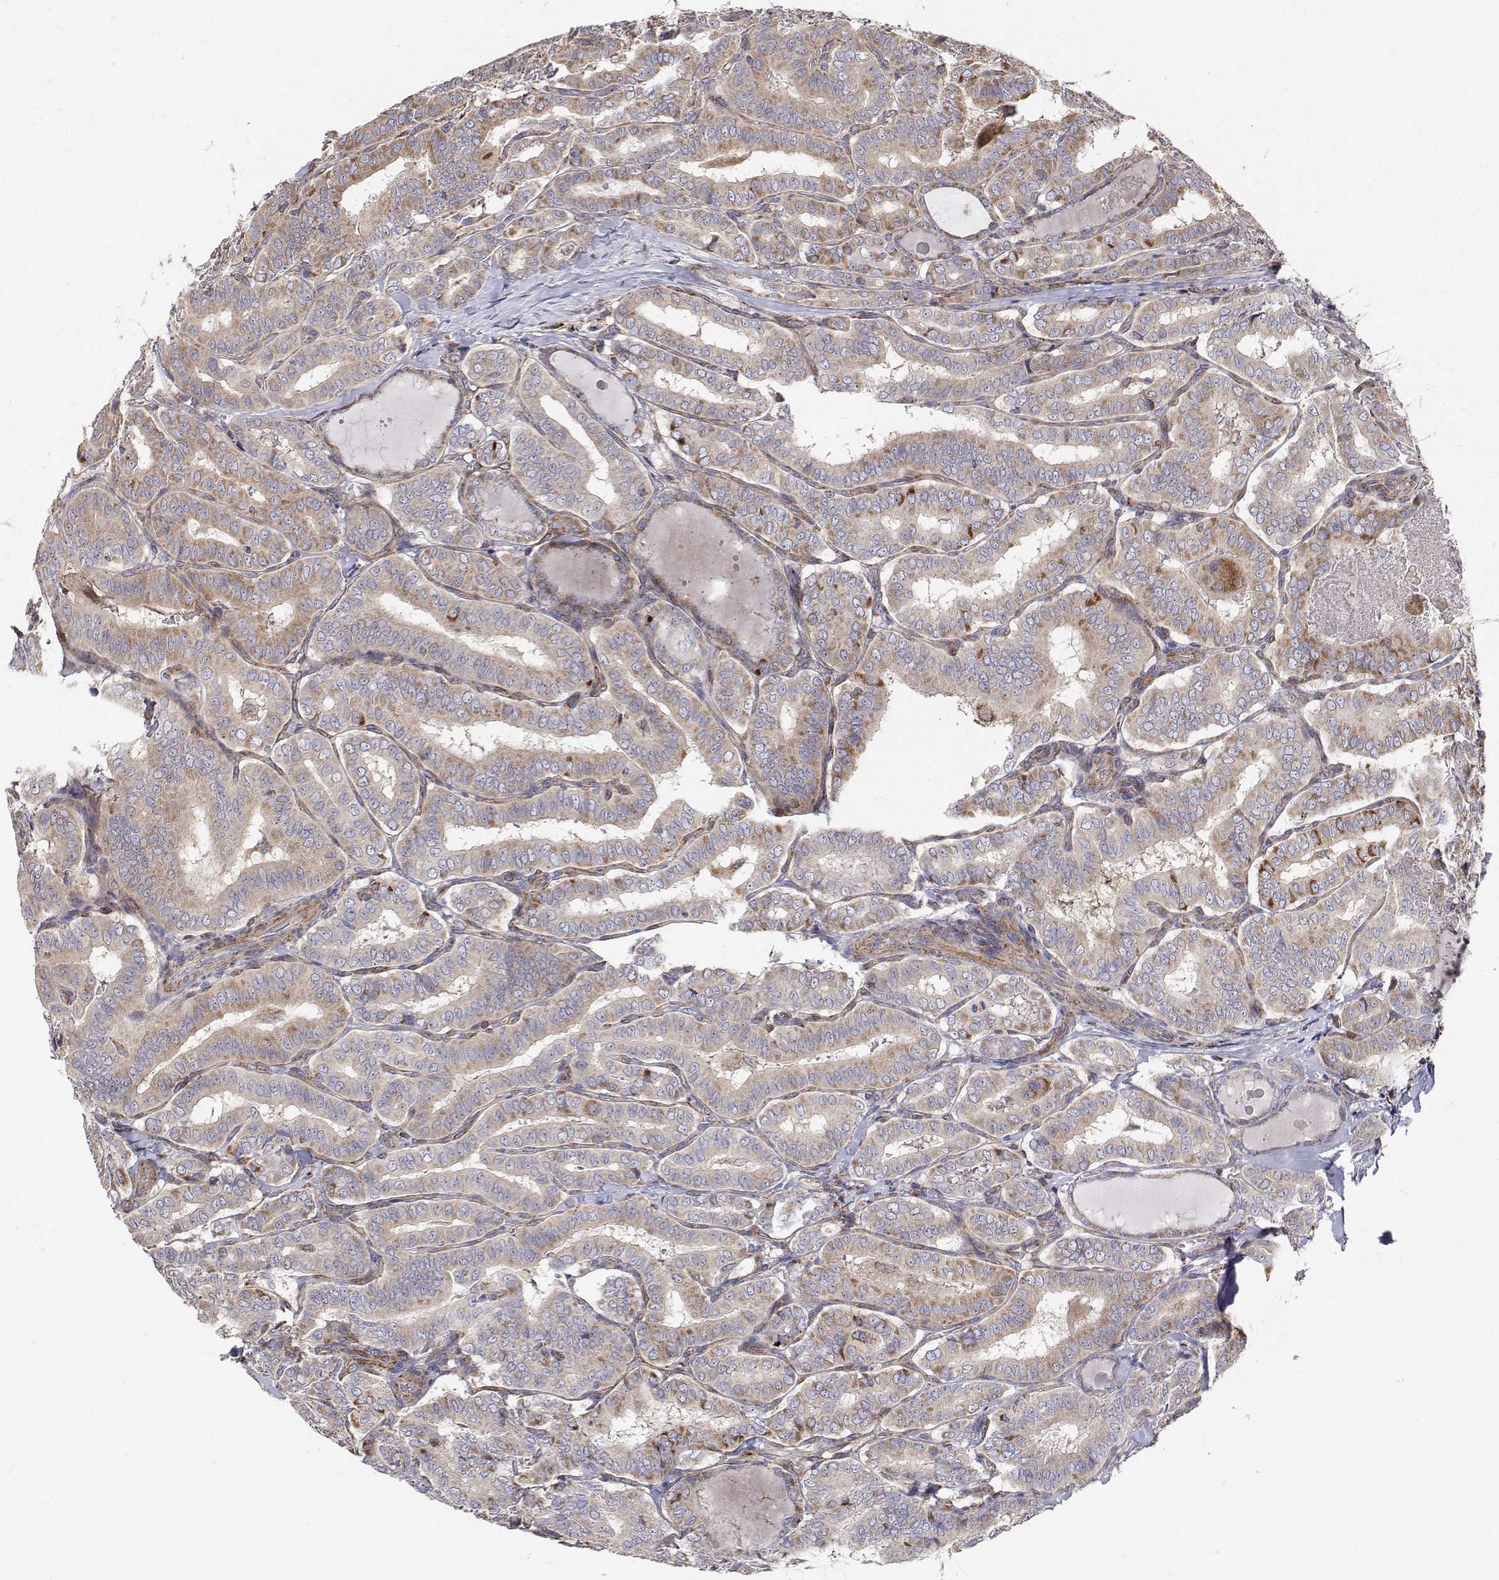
{"staining": {"intensity": "weak", "quantity": "25%-75%", "location": "cytoplasmic/membranous"}, "tissue": "thyroid cancer", "cell_type": "Tumor cells", "image_type": "cancer", "snomed": [{"axis": "morphology", "description": "Papillary adenocarcinoma, NOS"}, {"axis": "morphology", "description": "Papillary adenoma metastatic"}, {"axis": "topography", "description": "Thyroid gland"}], "caption": "Protein expression by immunohistochemistry (IHC) displays weak cytoplasmic/membranous positivity in about 25%-75% of tumor cells in thyroid papillary adenocarcinoma. Nuclei are stained in blue.", "gene": "SPICE1", "patient": {"sex": "female", "age": 50}}